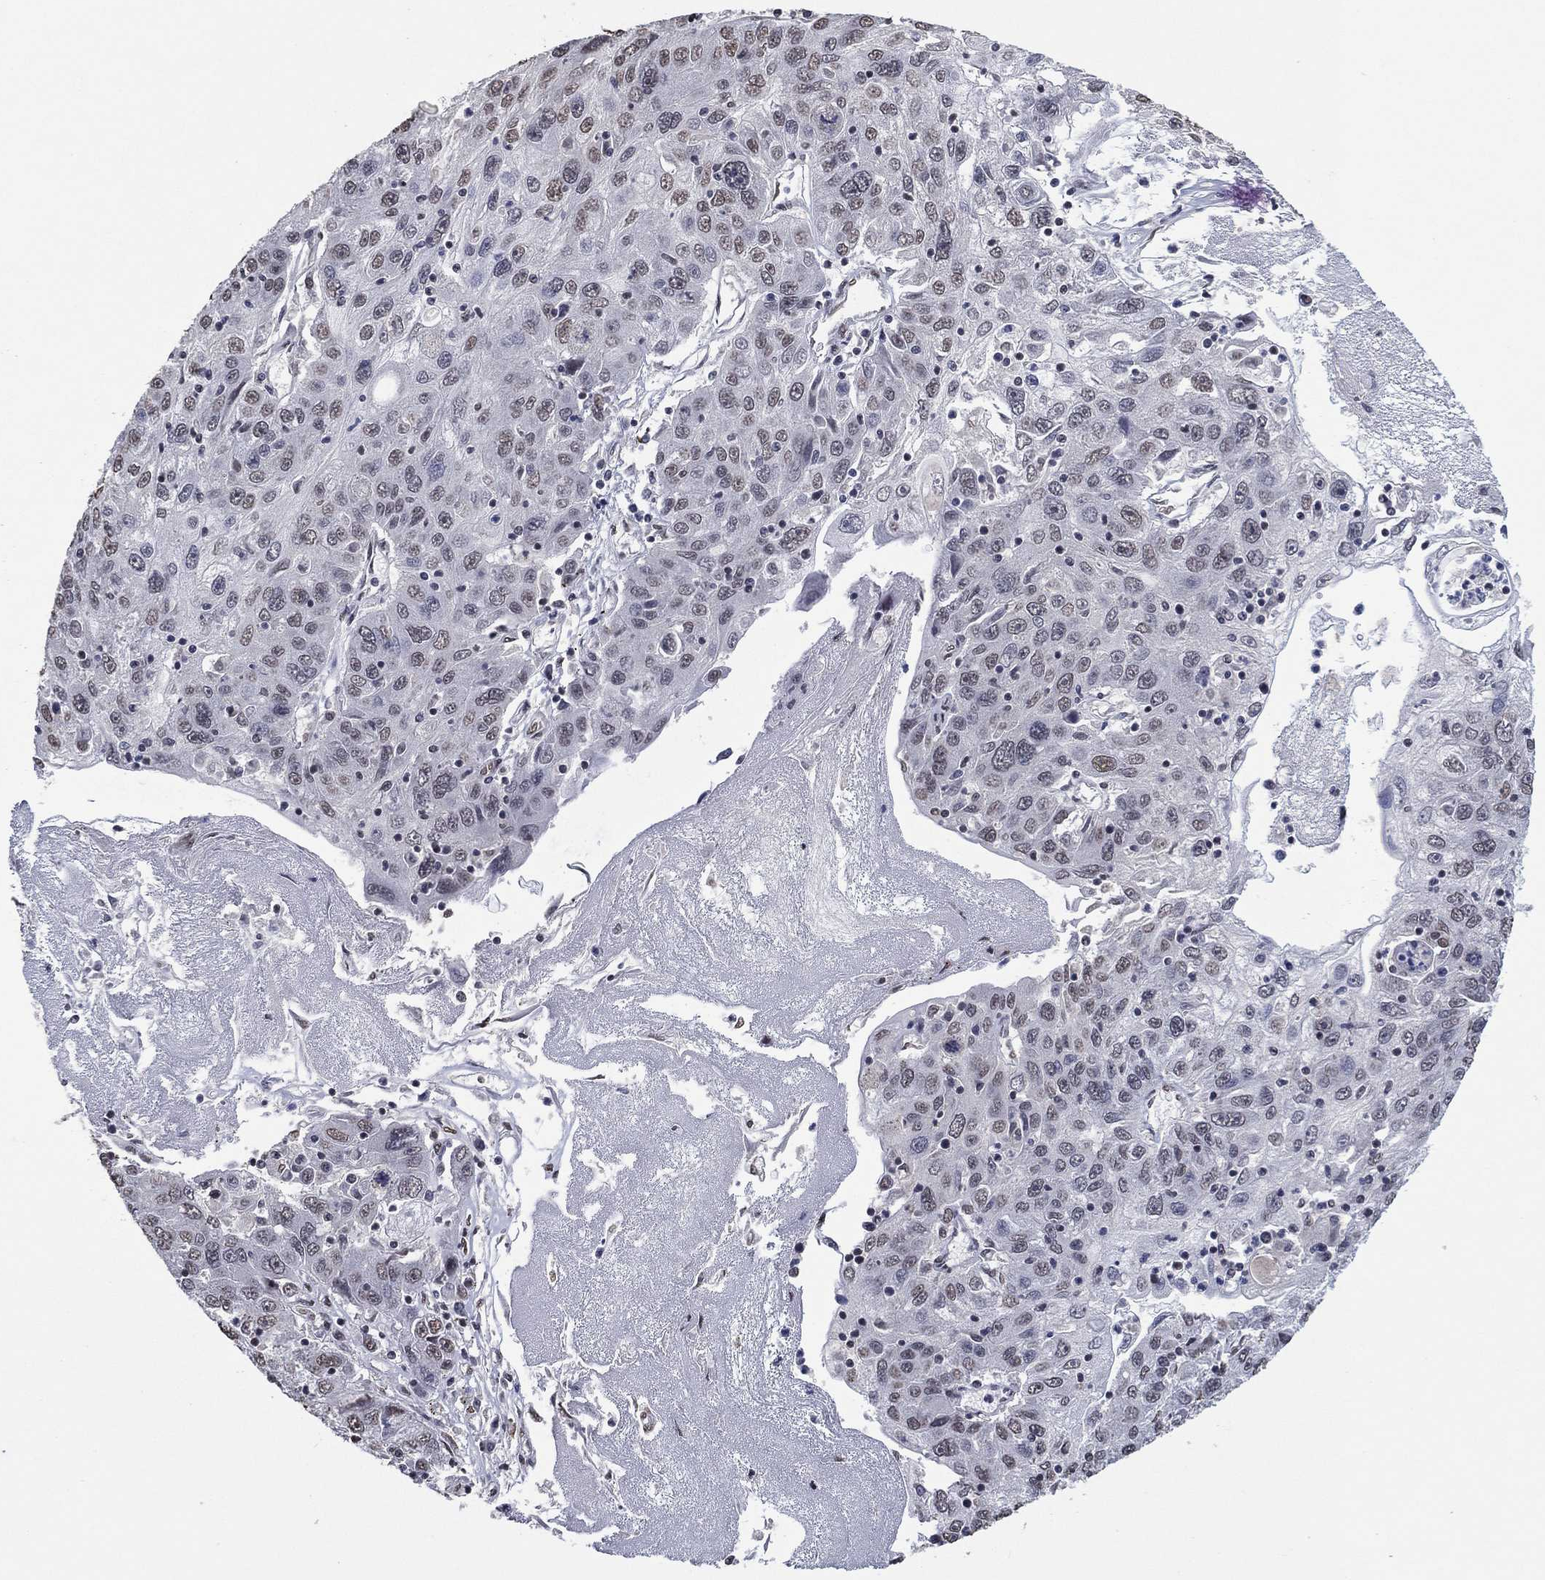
{"staining": {"intensity": "weak", "quantity": "<25%", "location": "nuclear"}, "tissue": "stomach cancer", "cell_type": "Tumor cells", "image_type": "cancer", "snomed": [{"axis": "morphology", "description": "Adenocarcinoma, NOS"}, {"axis": "topography", "description": "Stomach"}], "caption": "Immunohistochemical staining of stomach cancer (adenocarcinoma) displays no significant expression in tumor cells.", "gene": "EHMT1", "patient": {"sex": "male", "age": 56}}